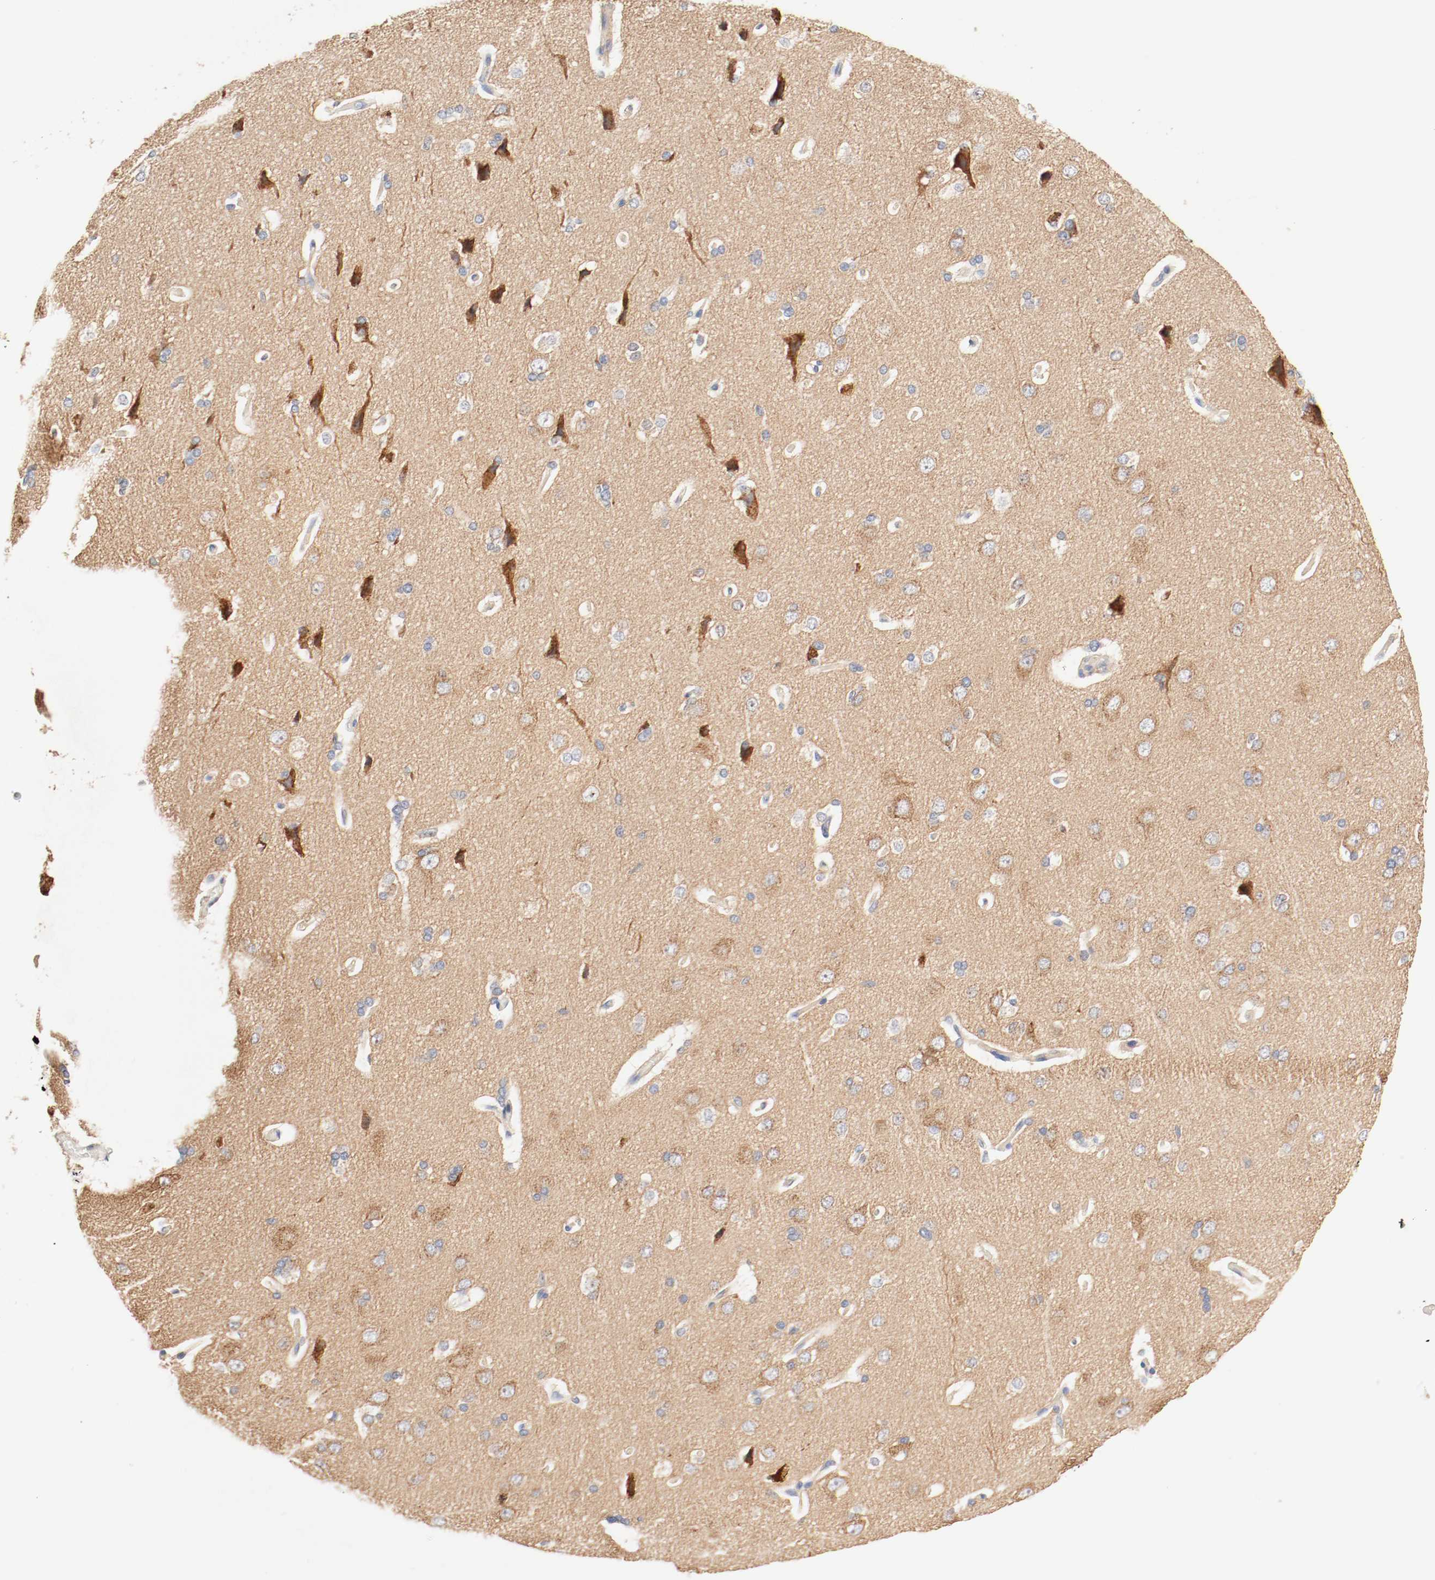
{"staining": {"intensity": "negative", "quantity": "none", "location": "none"}, "tissue": "cerebral cortex", "cell_type": "Endothelial cells", "image_type": "normal", "snomed": [{"axis": "morphology", "description": "Normal tissue, NOS"}, {"axis": "topography", "description": "Cerebral cortex"}], "caption": "This photomicrograph is of benign cerebral cortex stained with IHC to label a protein in brown with the nuclei are counter-stained blue. There is no positivity in endothelial cells. (DAB (3,3'-diaminobenzidine) IHC with hematoxylin counter stain).", "gene": "GIT1", "patient": {"sex": "male", "age": 62}}